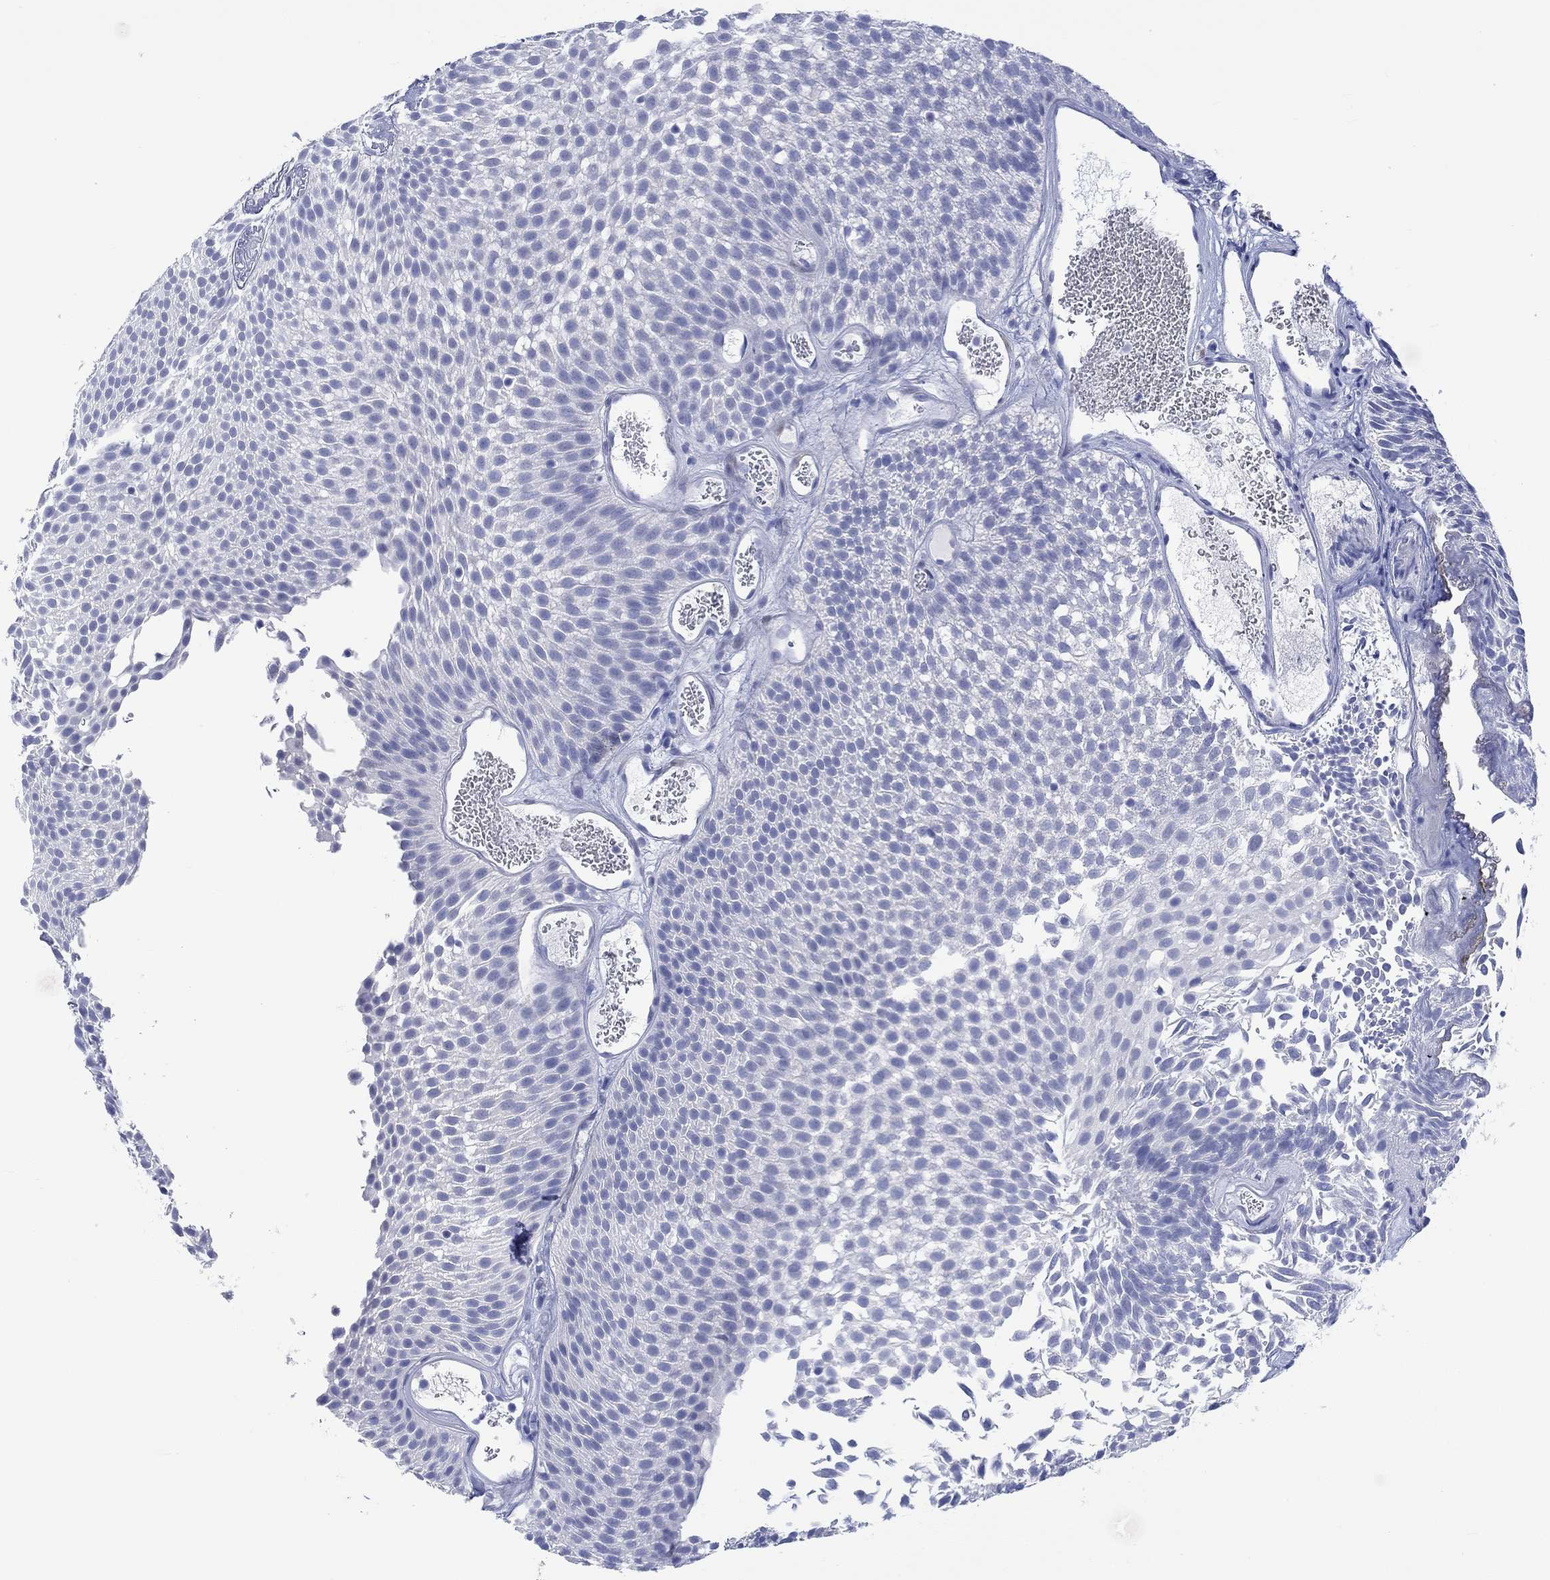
{"staining": {"intensity": "negative", "quantity": "none", "location": "none"}, "tissue": "urothelial cancer", "cell_type": "Tumor cells", "image_type": "cancer", "snomed": [{"axis": "morphology", "description": "Urothelial carcinoma, Low grade"}, {"axis": "topography", "description": "Urinary bladder"}], "caption": "Photomicrograph shows no significant protein staining in tumor cells of urothelial cancer.", "gene": "MSI1", "patient": {"sex": "male", "age": 52}}